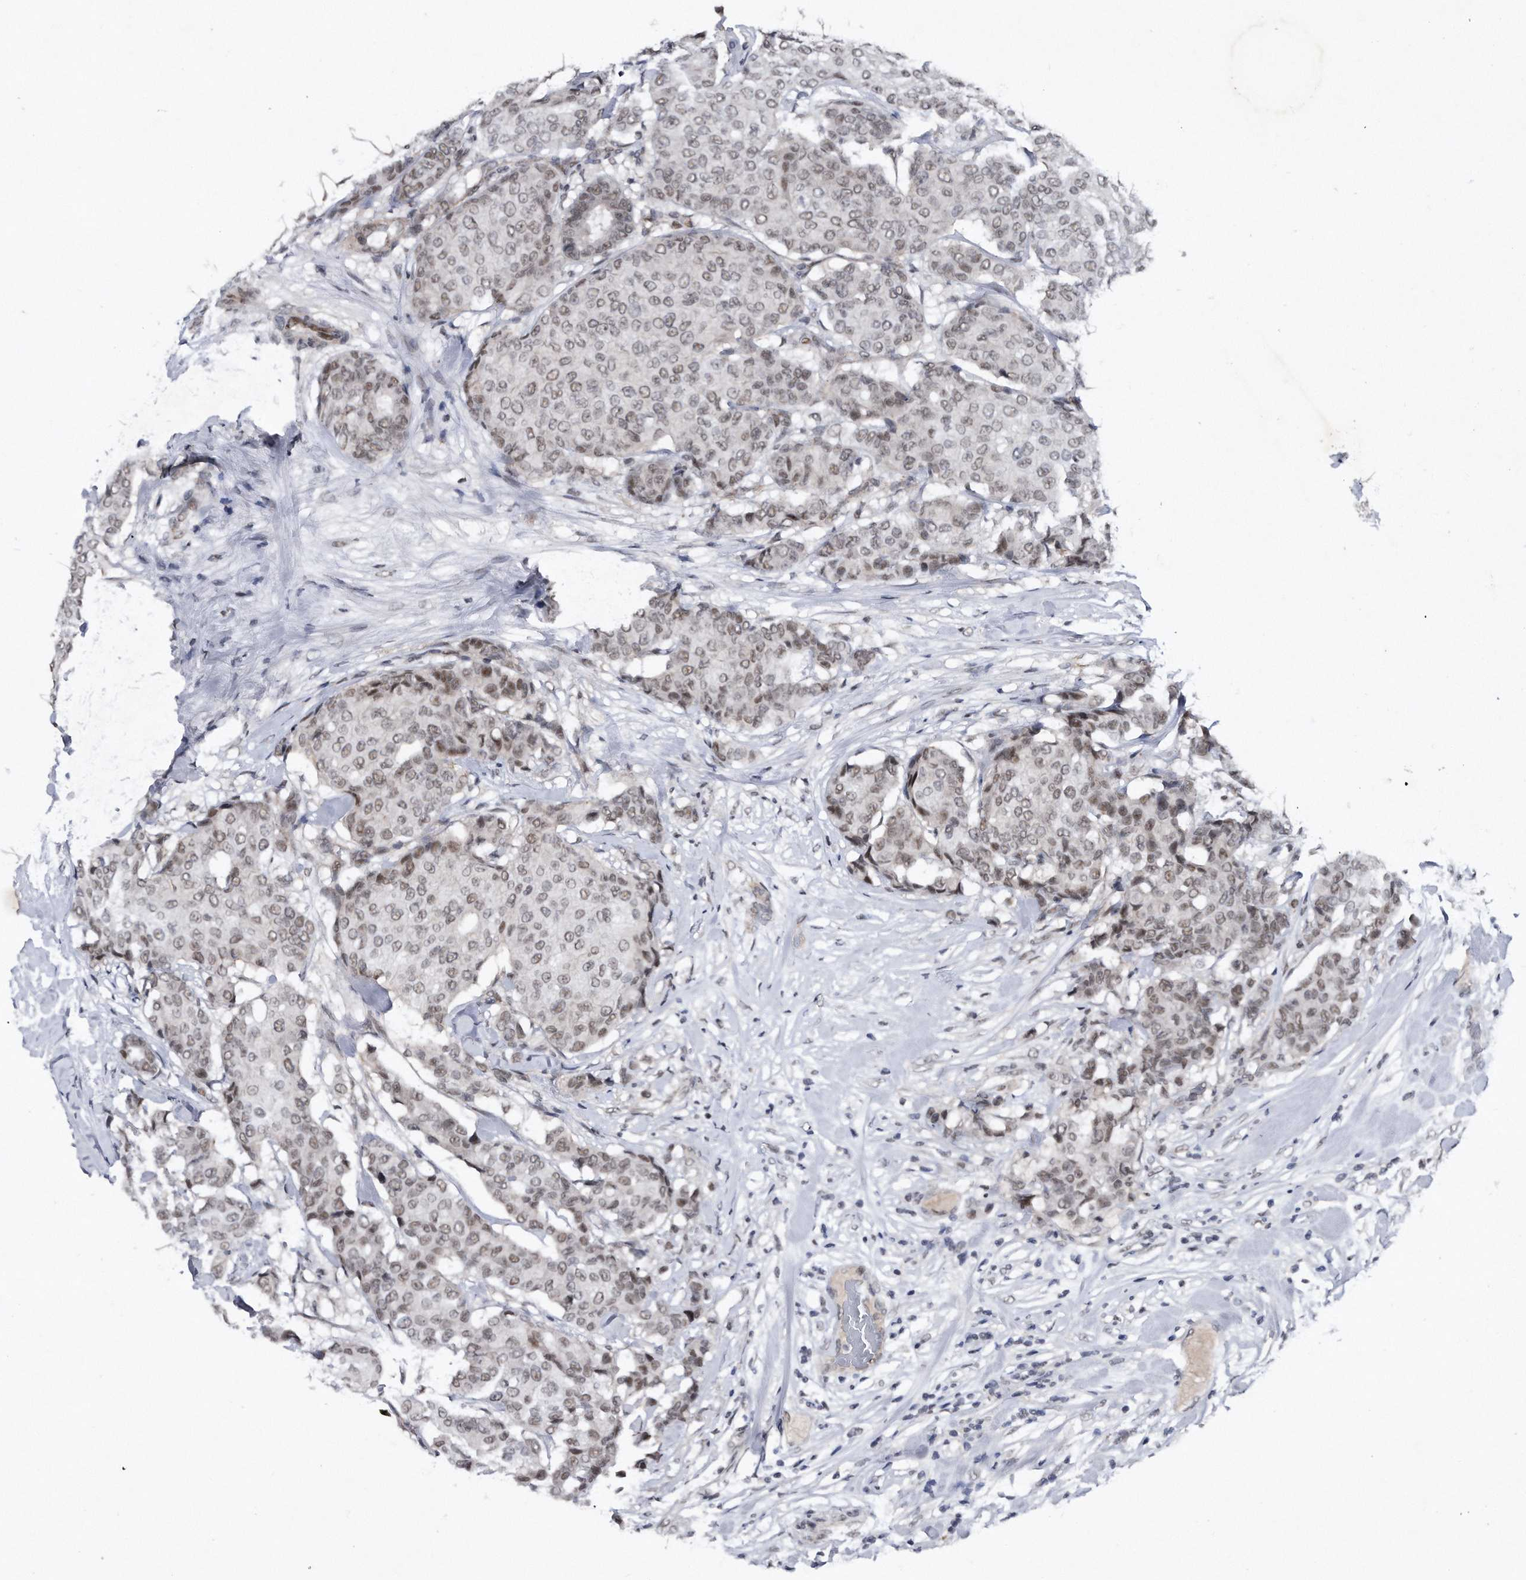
{"staining": {"intensity": "moderate", "quantity": ">75%", "location": "nuclear"}, "tissue": "breast cancer", "cell_type": "Tumor cells", "image_type": "cancer", "snomed": [{"axis": "morphology", "description": "Duct carcinoma"}, {"axis": "topography", "description": "Breast"}], "caption": "A brown stain highlights moderate nuclear positivity of a protein in human breast cancer tumor cells.", "gene": "VIRMA", "patient": {"sex": "female", "age": 75}}